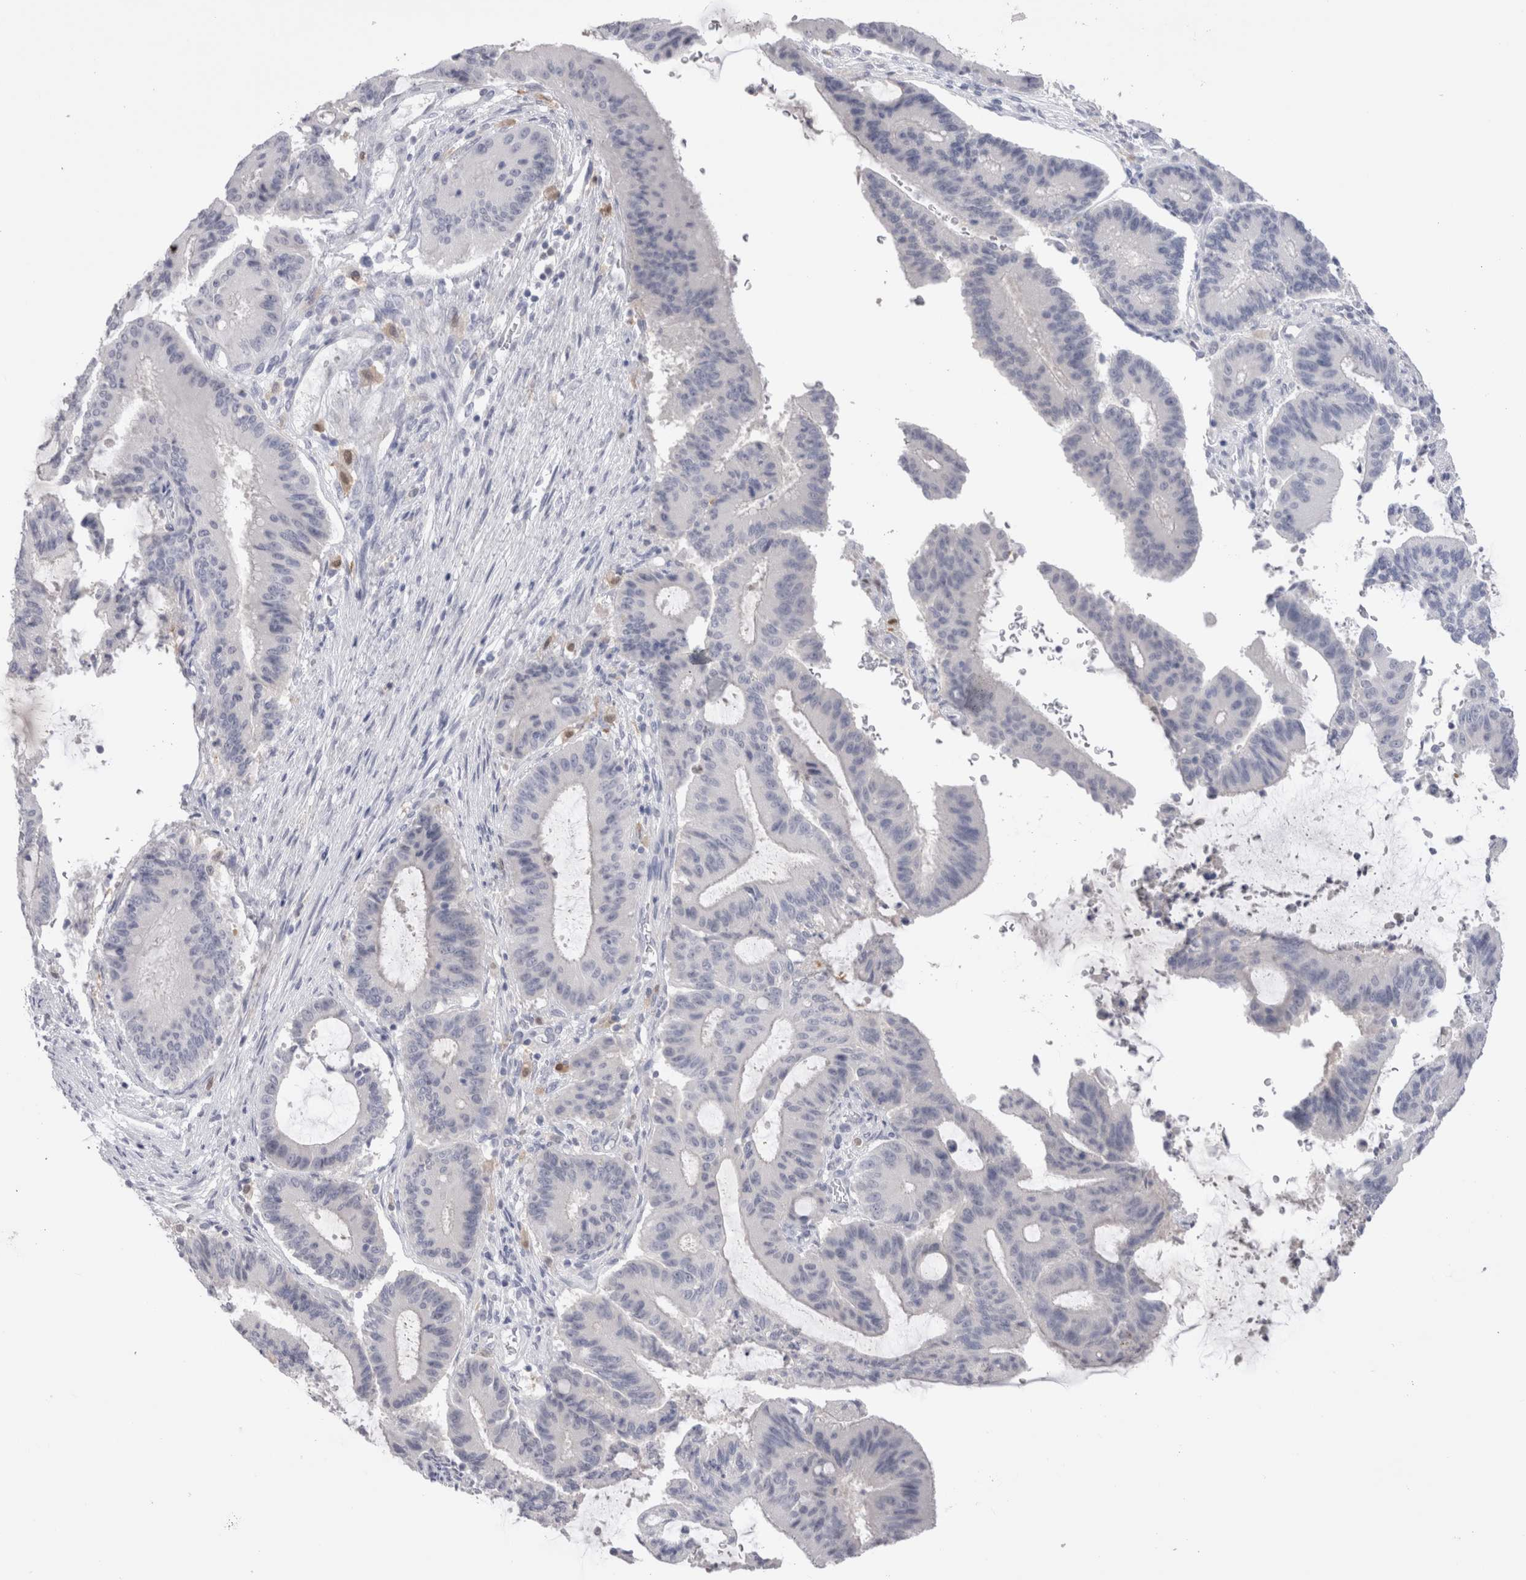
{"staining": {"intensity": "negative", "quantity": "none", "location": "none"}, "tissue": "liver cancer", "cell_type": "Tumor cells", "image_type": "cancer", "snomed": [{"axis": "morphology", "description": "Cholangiocarcinoma"}, {"axis": "topography", "description": "Liver"}], "caption": "DAB (3,3'-diaminobenzidine) immunohistochemical staining of liver cancer (cholangiocarcinoma) demonstrates no significant expression in tumor cells.", "gene": "SUCNR1", "patient": {"sex": "female", "age": 73}}